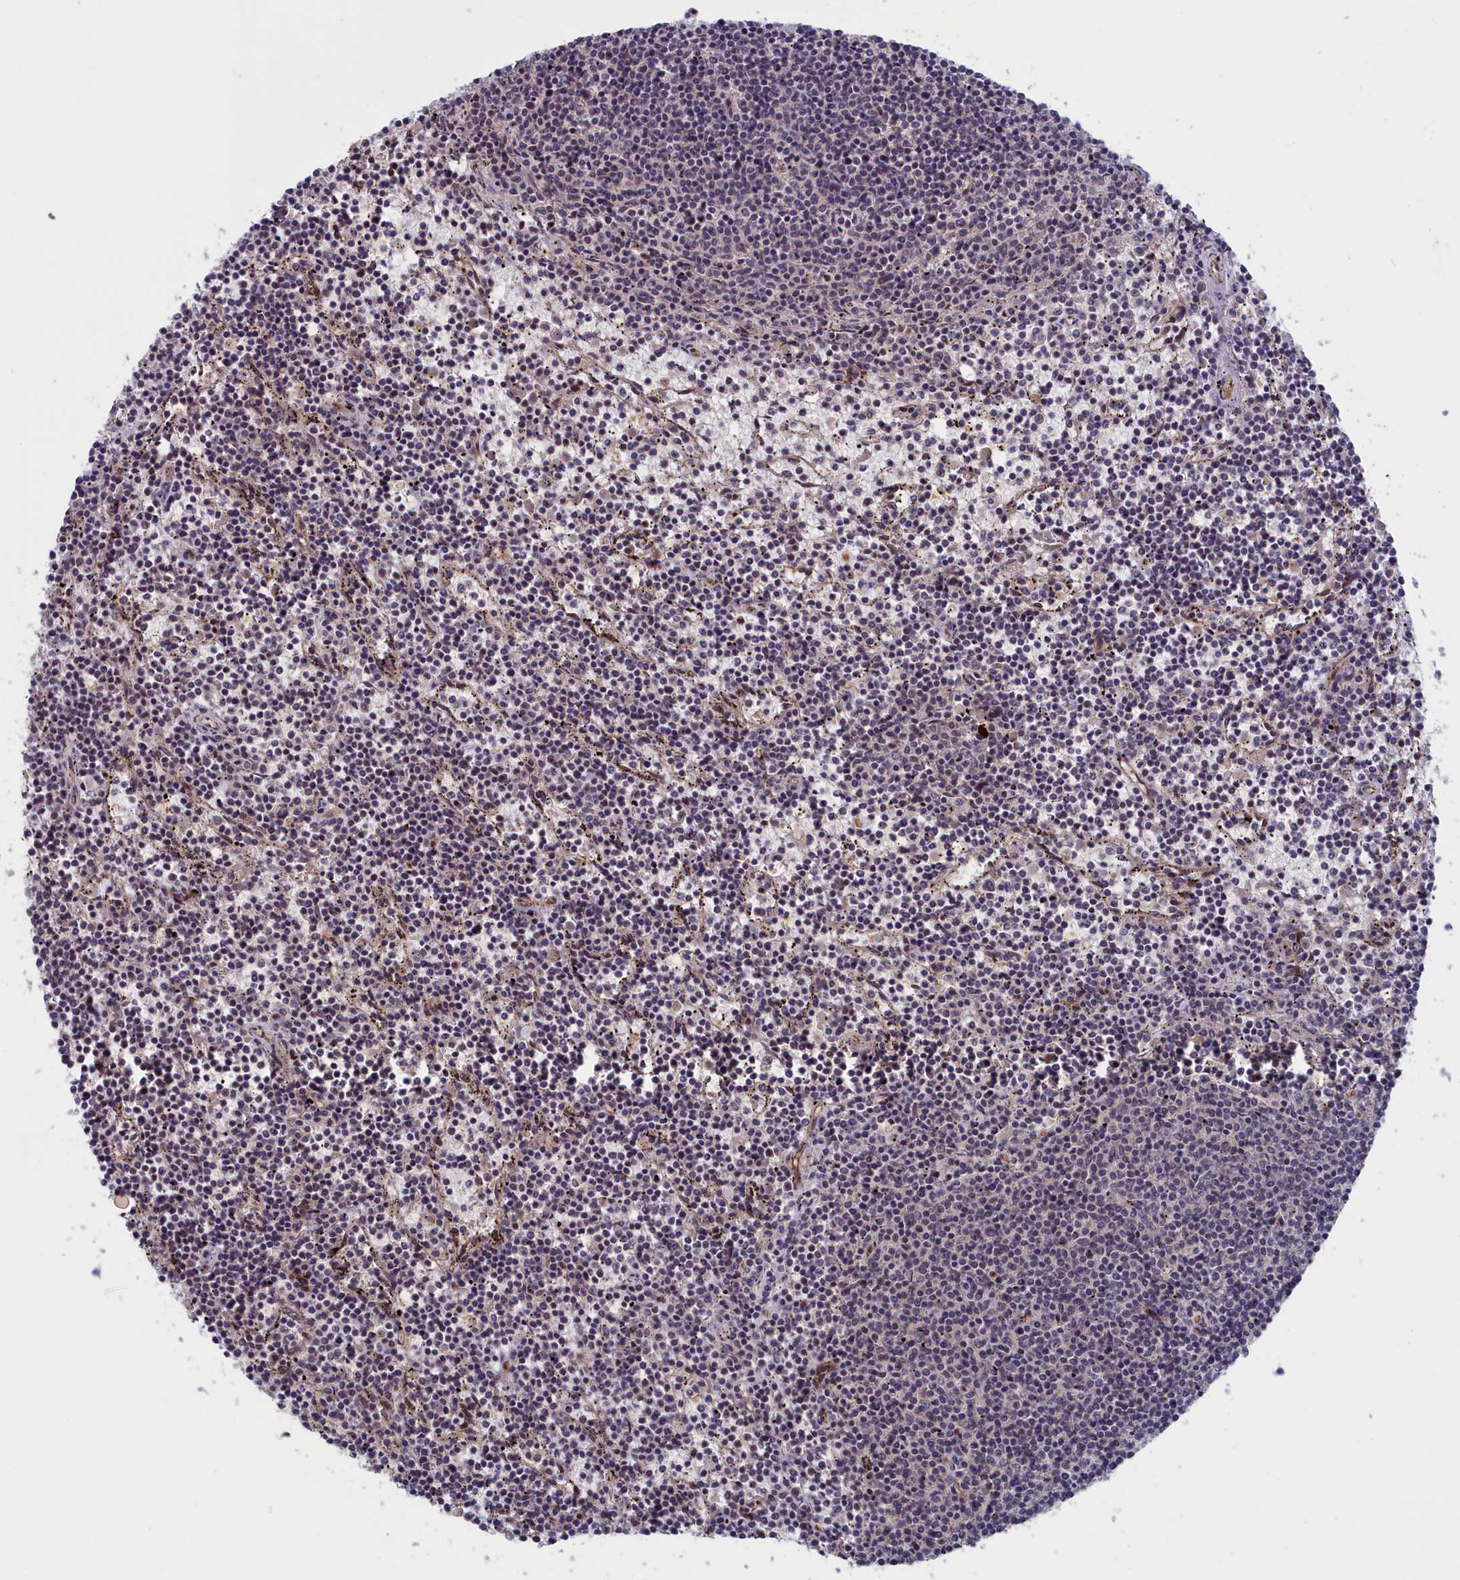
{"staining": {"intensity": "negative", "quantity": "none", "location": "none"}, "tissue": "lymphoma", "cell_type": "Tumor cells", "image_type": "cancer", "snomed": [{"axis": "morphology", "description": "Malignant lymphoma, non-Hodgkin's type, Low grade"}, {"axis": "topography", "description": "Spleen"}], "caption": "Lymphoma stained for a protein using immunohistochemistry shows no expression tumor cells.", "gene": "PLP2", "patient": {"sex": "female", "age": 50}}